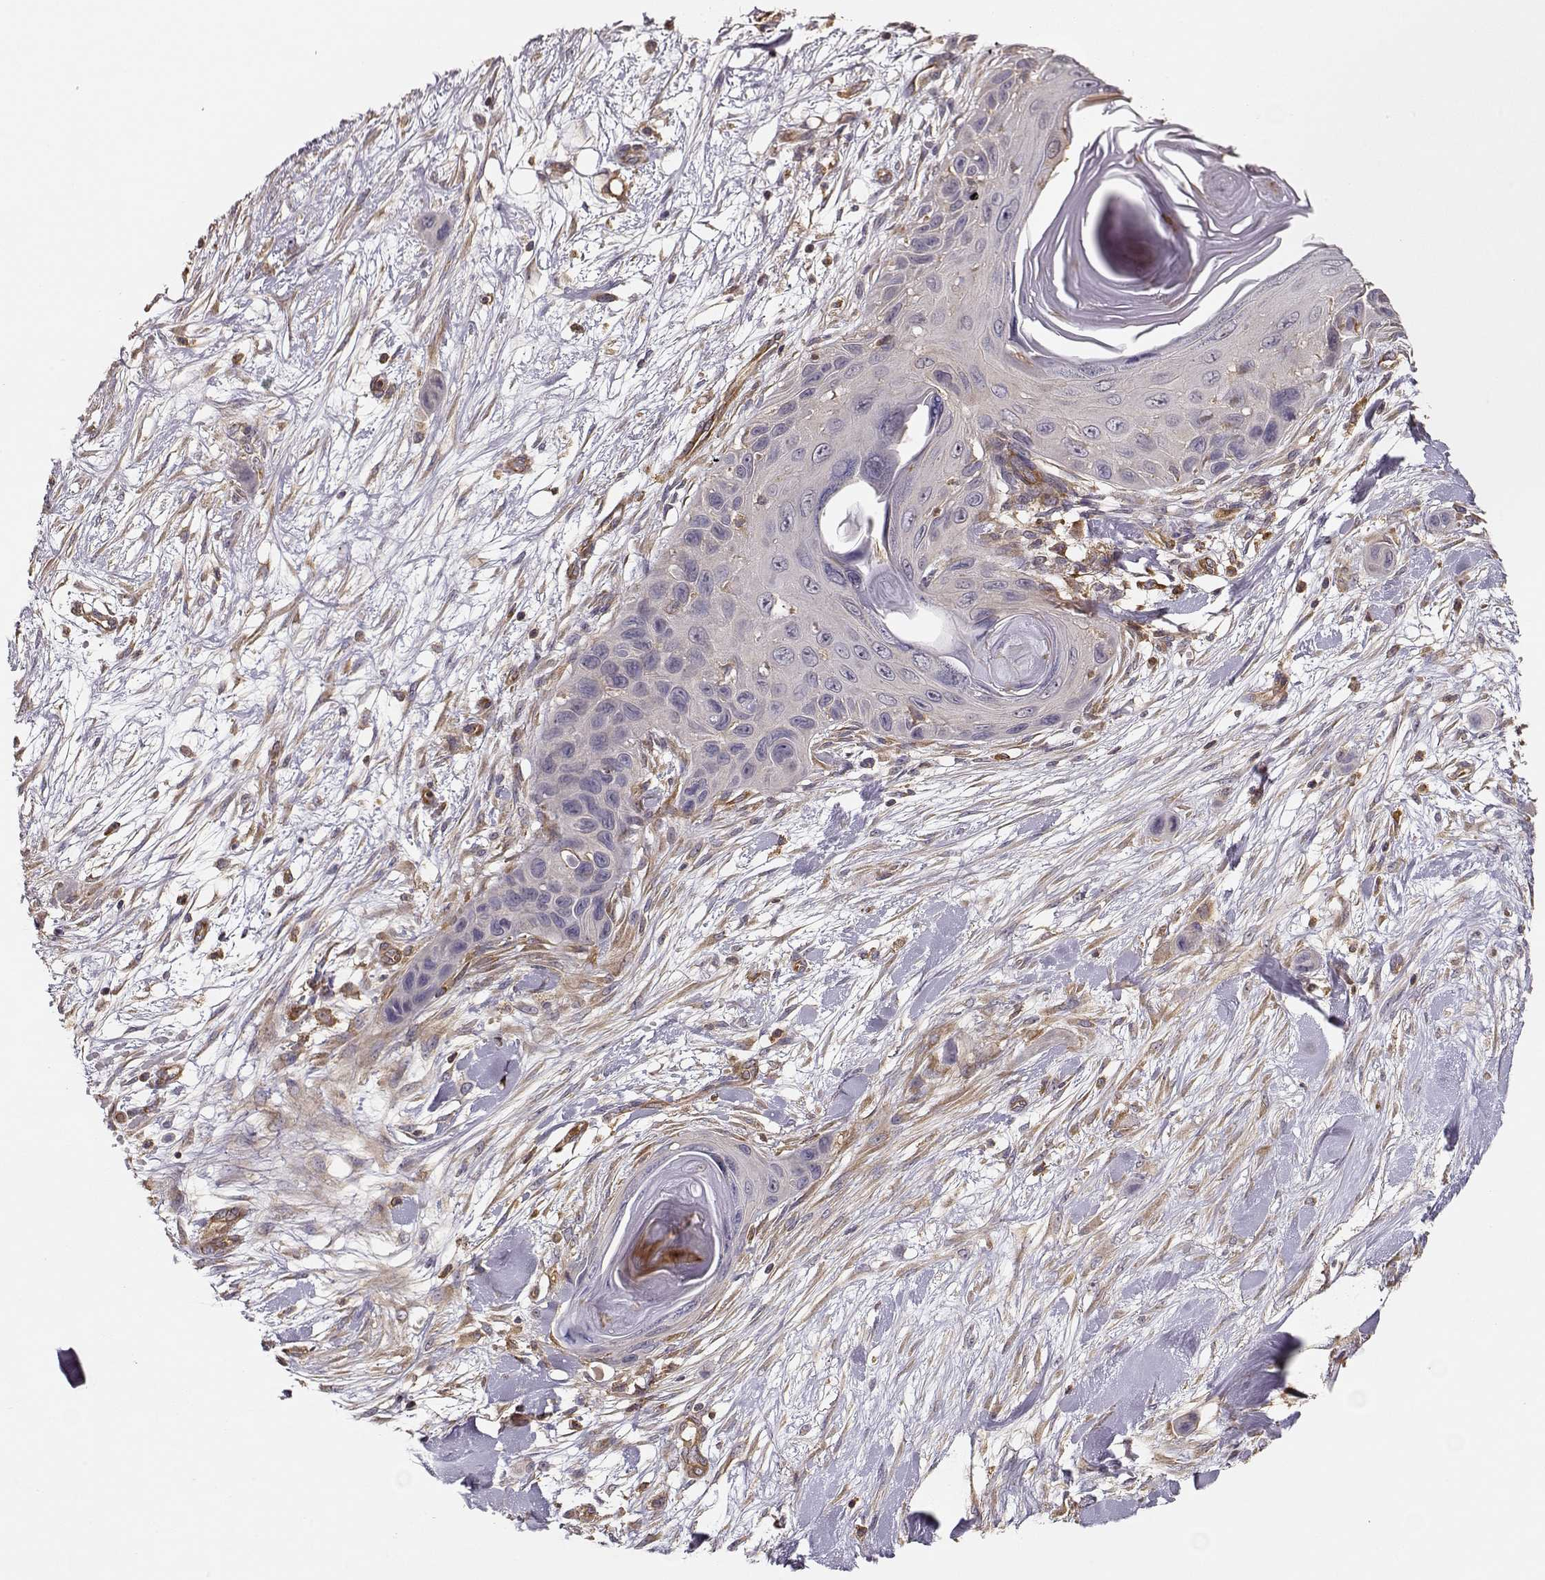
{"staining": {"intensity": "negative", "quantity": "none", "location": "none"}, "tissue": "skin cancer", "cell_type": "Tumor cells", "image_type": "cancer", "snomed": [{"axis": "morphology", "description": "Squamous cell carcinoma, NOS"}, {"axis": "topography", "description": "Skin"}], "caption": "This is an immunohistochemistry (IHC) histopathology image of squamous cell carcinoma (skin). There is no expression in tumor cells.", "gene": "ARHGEF2", "patient": {"sex": "male", "age": 79}}